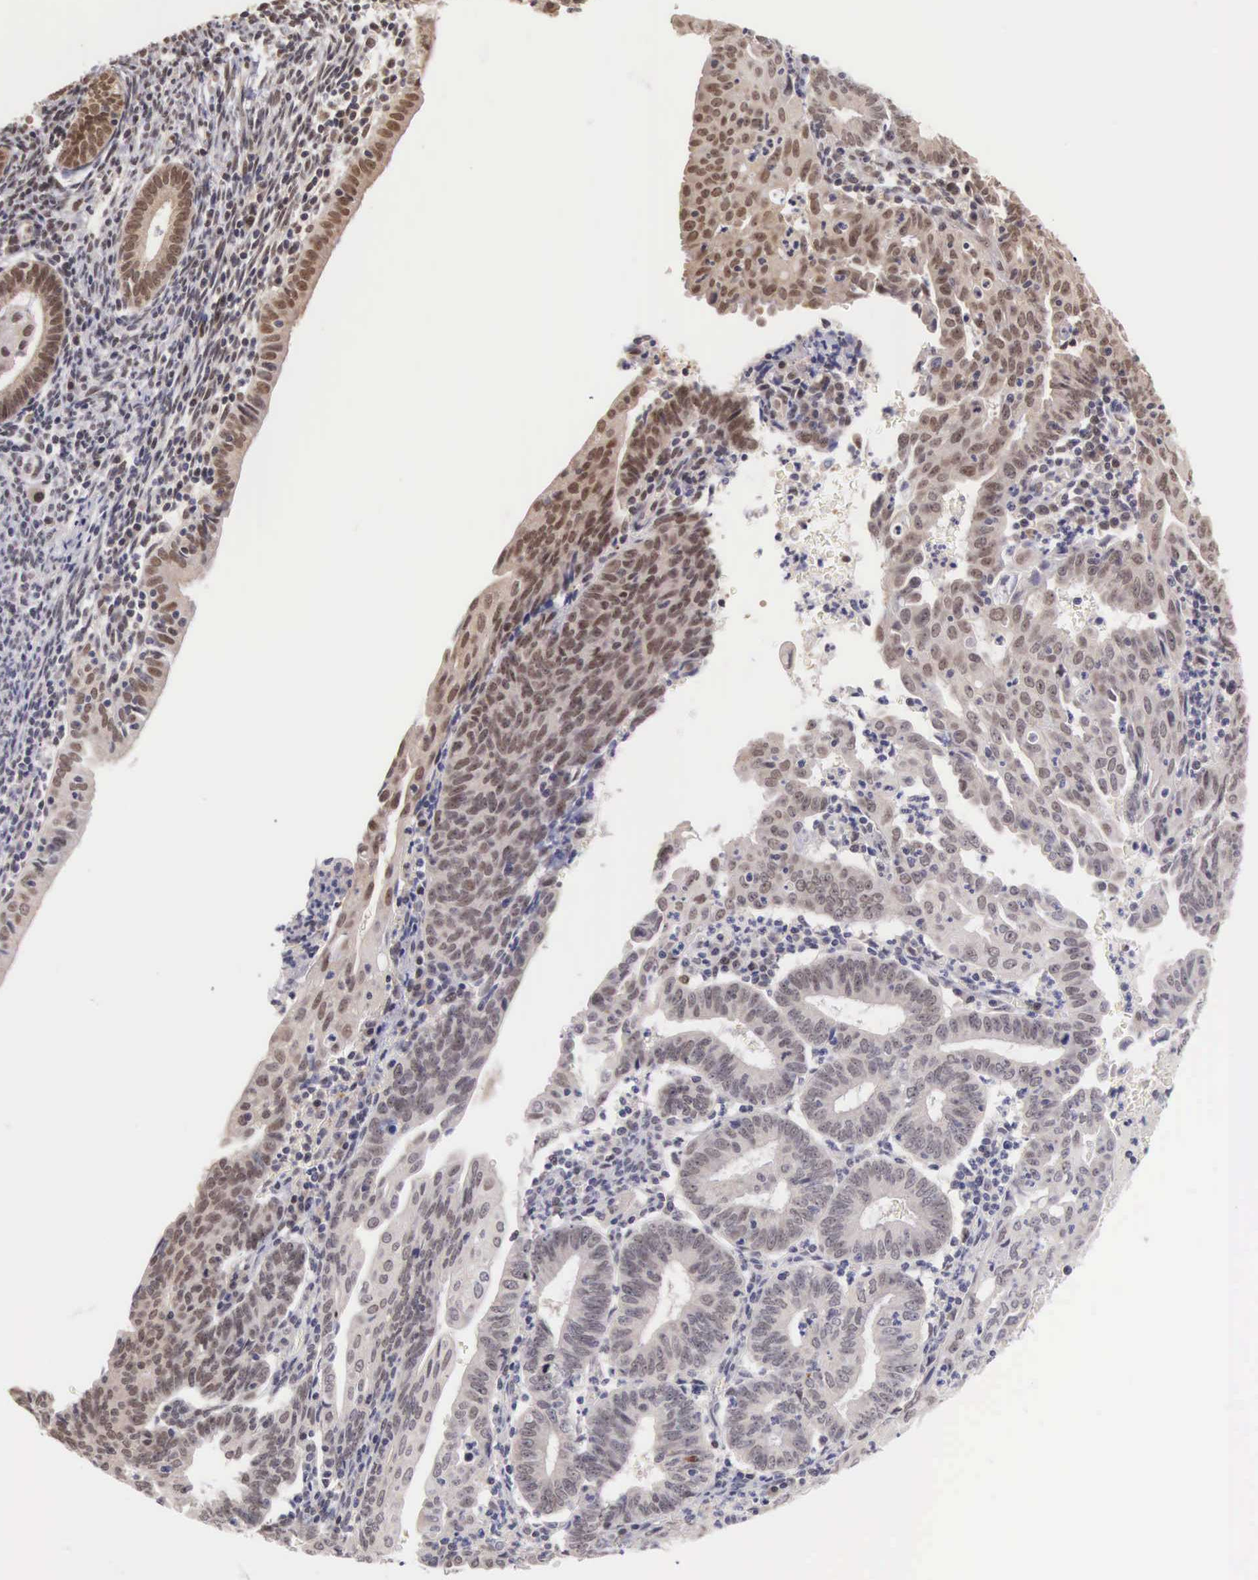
{"staining": {"intensity": "moderate", "quantity": "25%-75%", "location": "nuclear"}, "tissue": "endometrial cancer", "cell_type": "Tumor cells", "image_type": "cancer", "snomed": [{"axis": "morphology", "description": "Adenocarcinoma, NOS"}, {"axis": "topography", "description": "Endometrium"}], "caption": "Protein staining exhibits moderate nuclear expression in about 25%-75% of tumor cells in endometrial cancer.", "gene": "HMGXB4", "patient": {"sex": "female", "age": 60}}